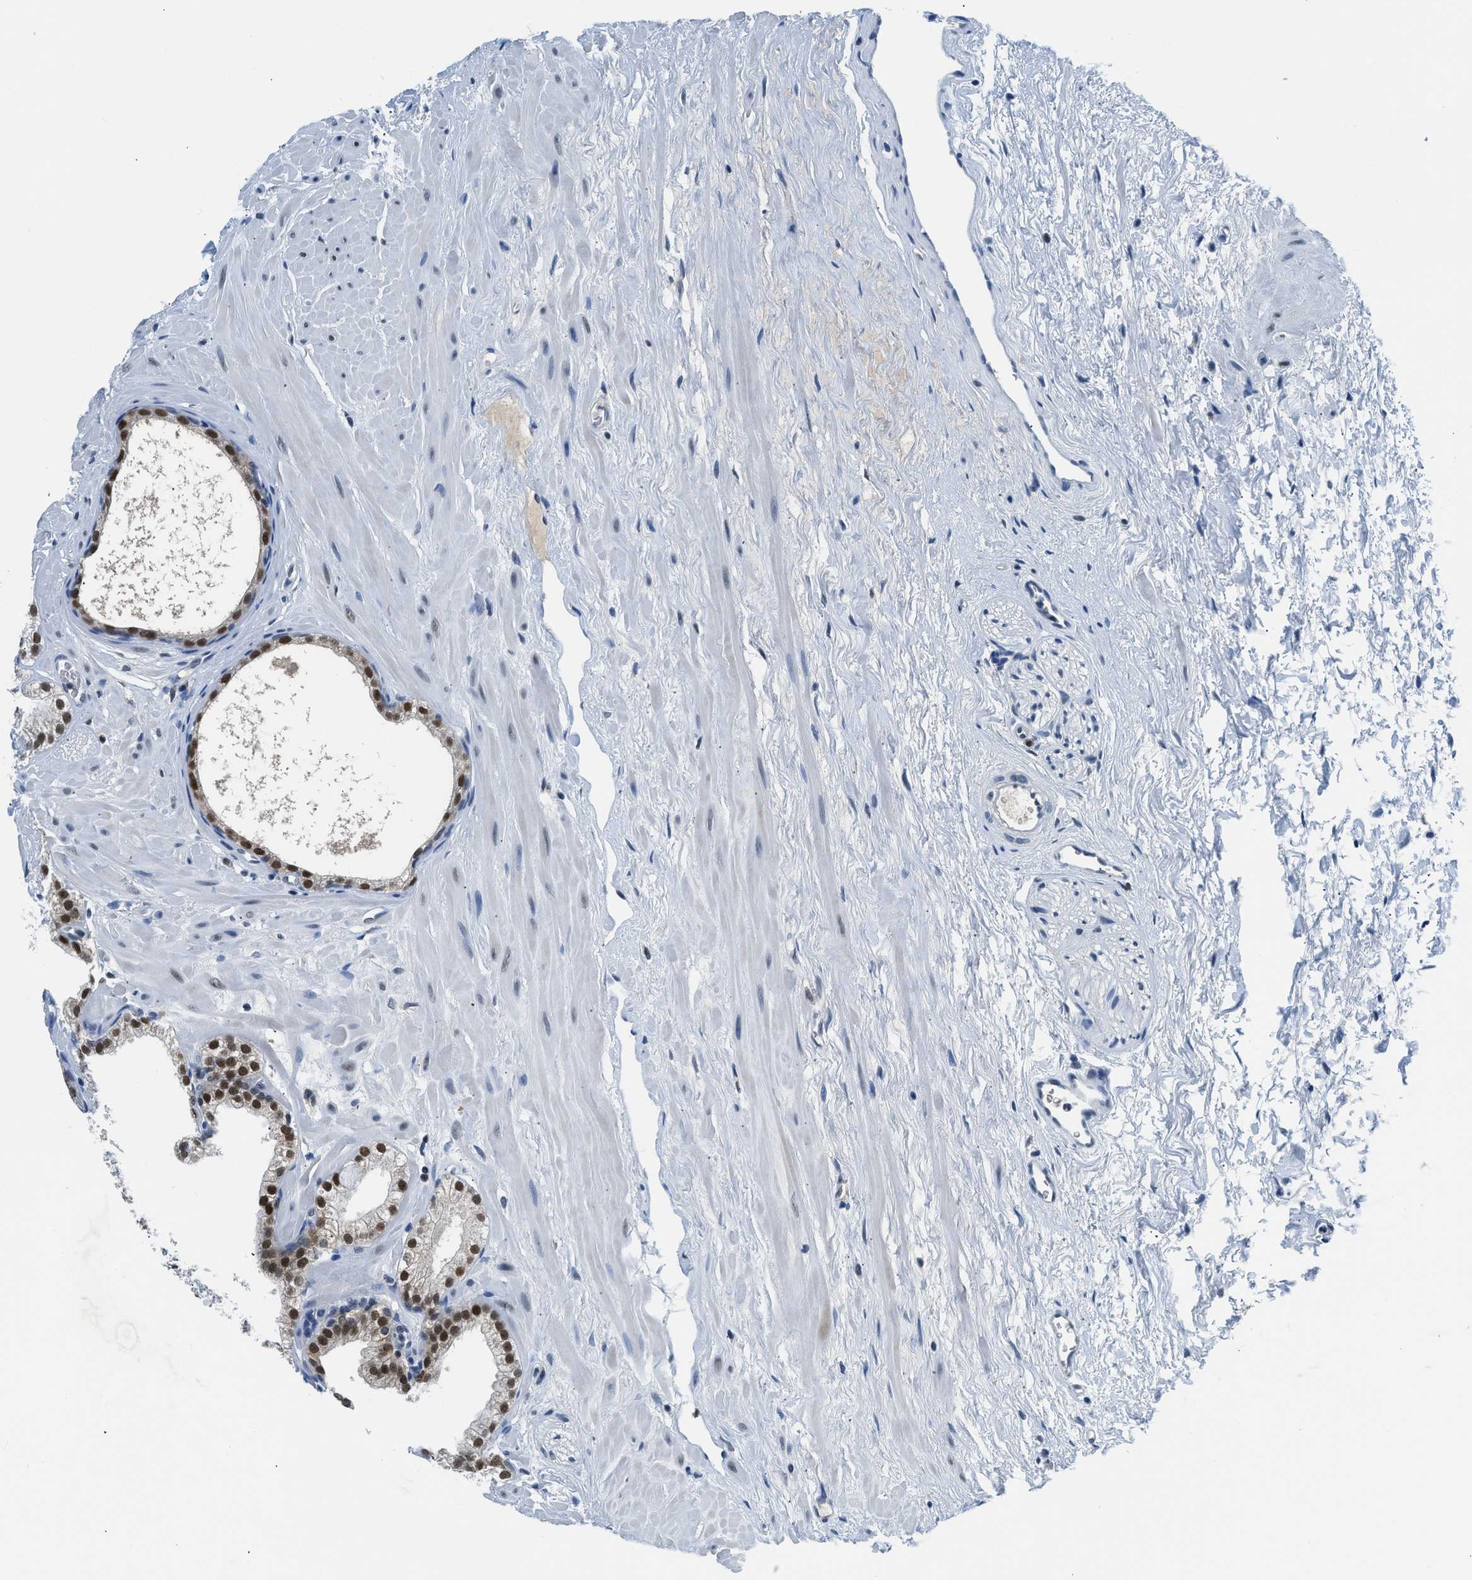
{"staining": {"intensity": "strong", "quantity": ">75%", "location": "nuclear"}, "tissue": "prostate", "cell_type": "Glandular cells", "image_type": "normal", "snomed": [{"axis": "morphology", "description": "Normal tissue, NOS"}, {"axis": "morphology", "description": "Urothelial carcinoma, Low grade"}, {"axis": "topography", "description": "Urinary bladder"}, {"axis": "topography", "description": "Prostate"}], "caption": "Immunohistochemical staining of unremarkable human prostate displays strong nuclear protein expression in about >75% of glandular cells. (brown staining indicates protein expression, while blue staining denotes nuclei).", "gene": "ALX1", "patient": {"sex": "male", "age": 60}}